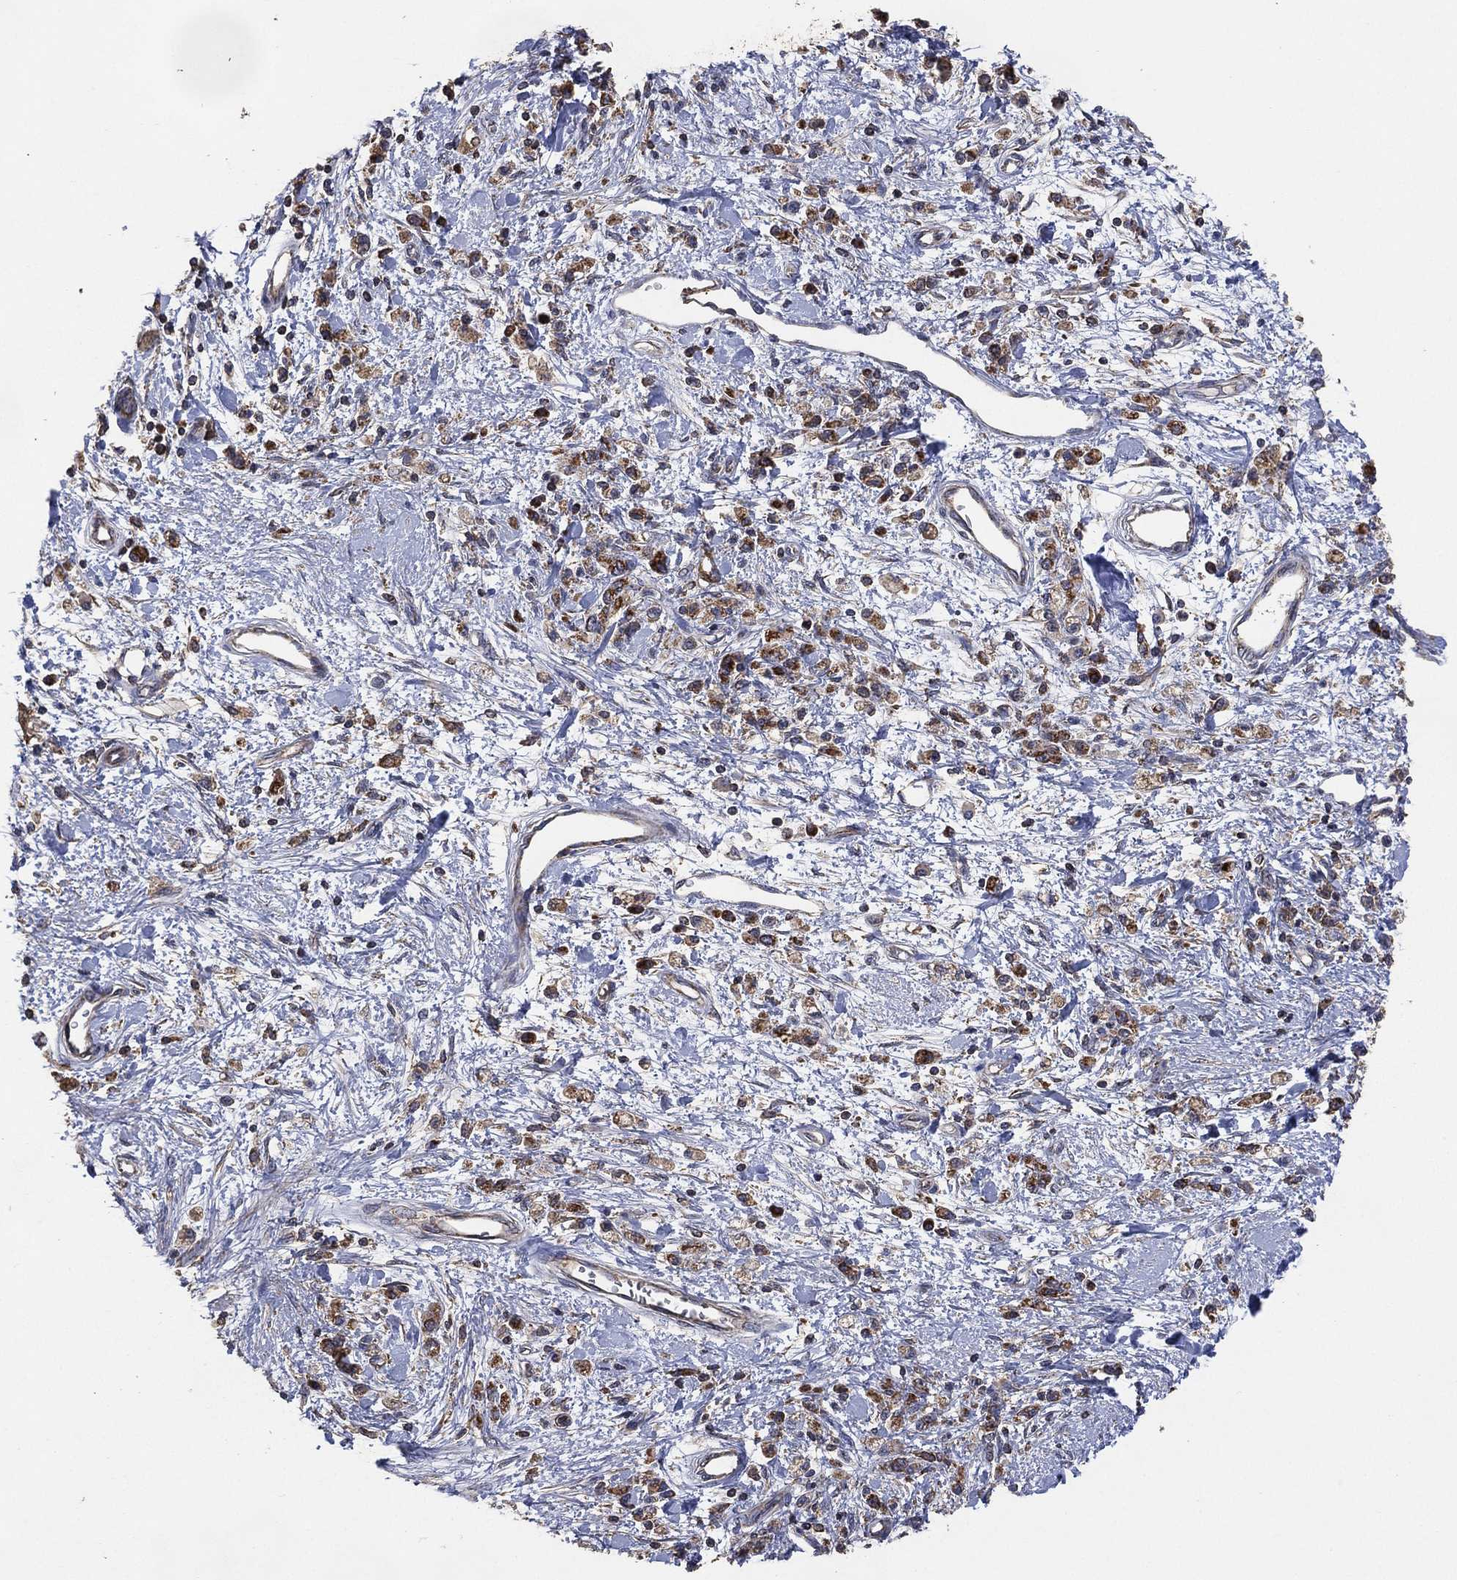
{"staining": {"intensity": "strong", "quantity": "25%-75%", "location": "cytoplasmic/membranous"}, "tissue": "stomach cancer", "cell_type": "Tumor cells", "image_type": "cancer", "snomed": [{"axis": "morphology", "description": "Adenocarcinoma, NOS"}, {"axis": "topography", "description": "Stomach"}], "caption": "Human adenocarcinoma (stomach) stained with a protein marker exhibits strong staining in tumor cells.", "gene": "LIMD1", "patient": {"sex": "male", "age": 77}}